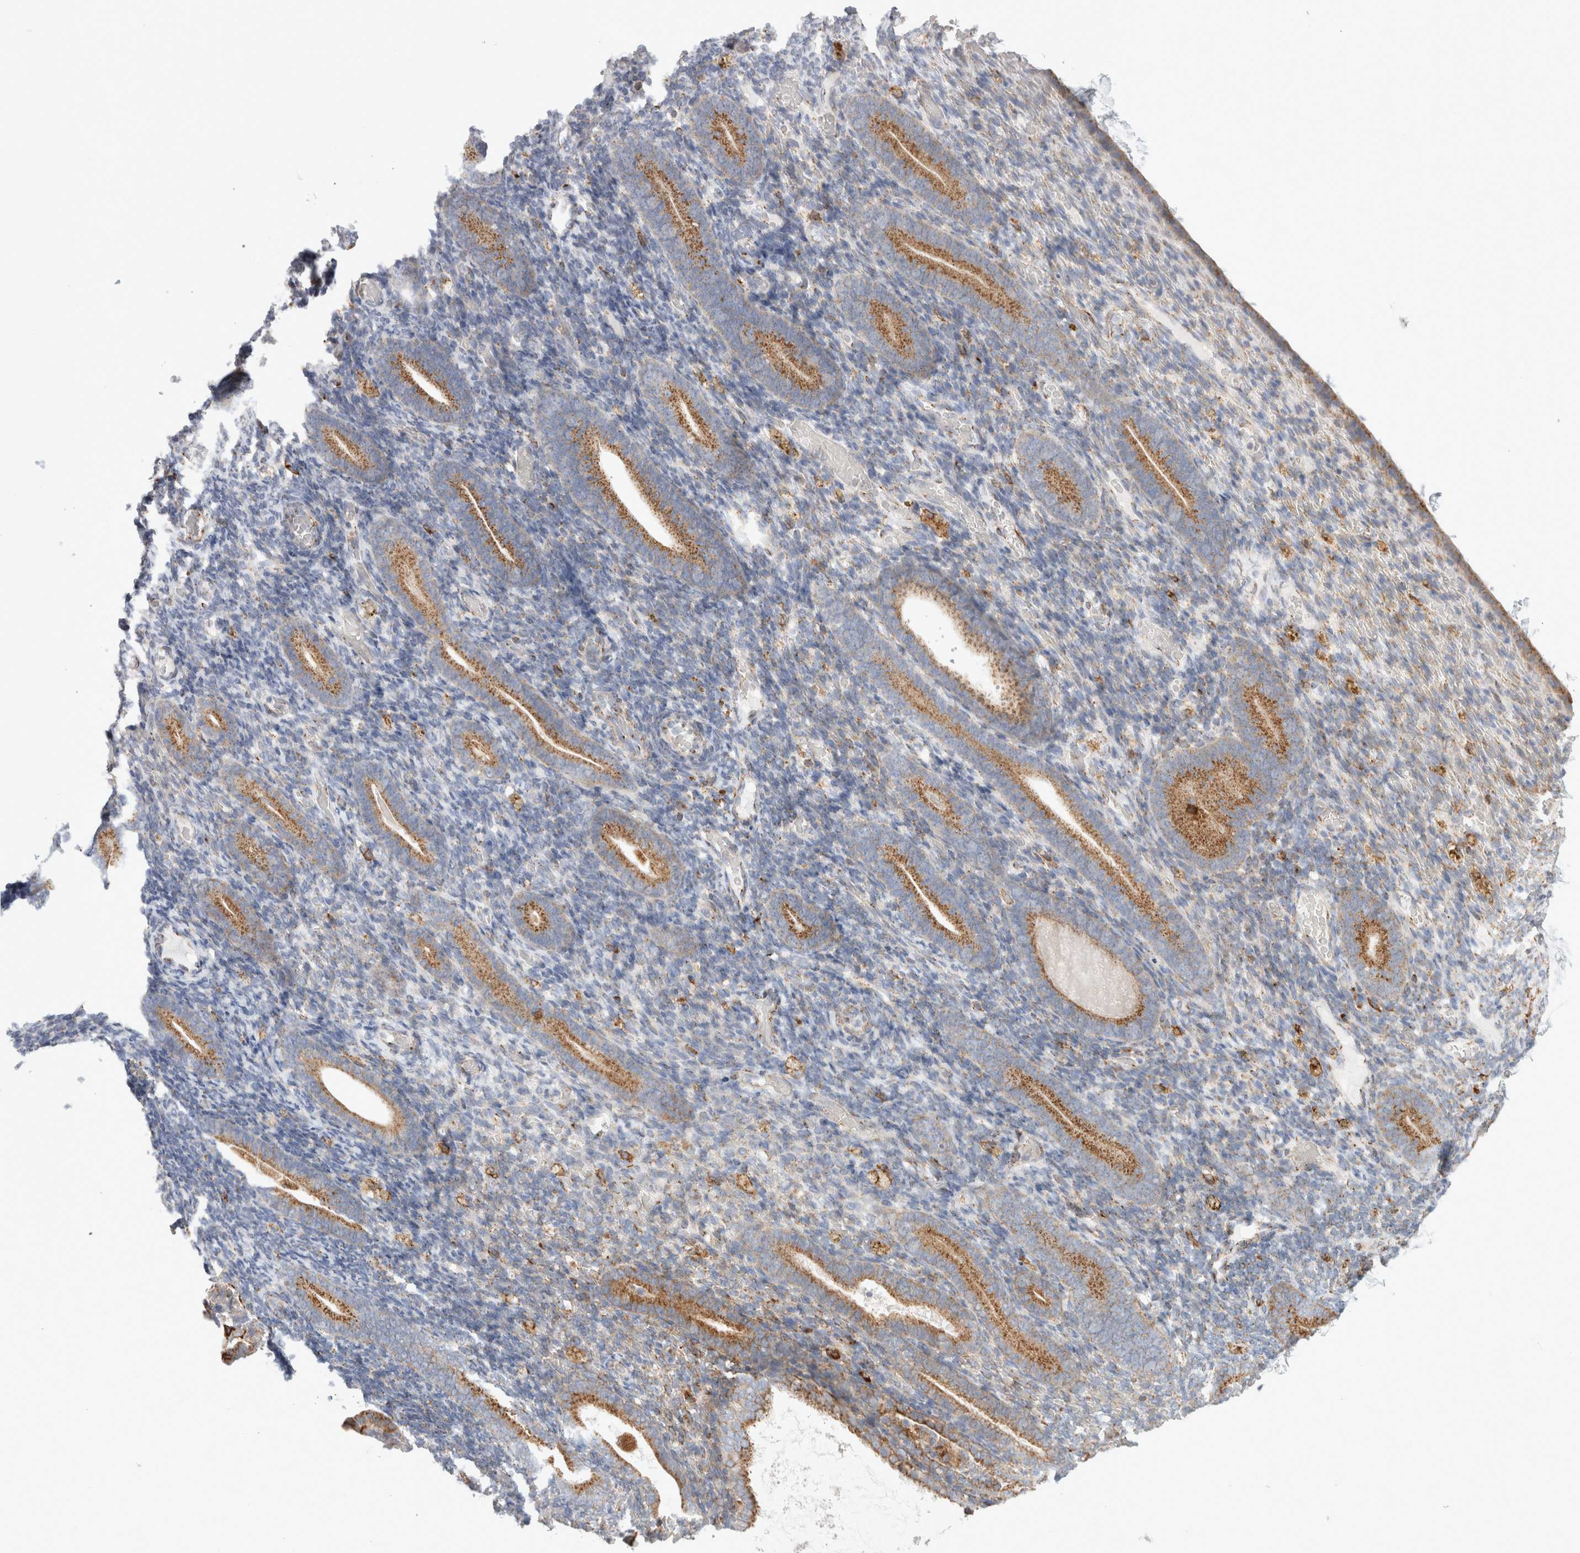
{"staining": {"intensity": "moderate", "quantity": ">75%", "location": "cytoplasmic/membranous"}, "tissue": "endometrium", "cell_type": "Cells in endometrial stroma", "image_type": "normal", "snomed": [{"axis": "morphology", "description": "Normal tissue, NOS"}, {"axis": "topography", "description": "Endometrium"}], "caption": "Moderate cytoplasmic/membranous expression for a protein is seen in approximately >75% of cells in endometrial stroma of benign endometrium using immunohistochemistry (IHC).", "gene": "MCFD2", "patient": {"sex": "female", "age": 51}}